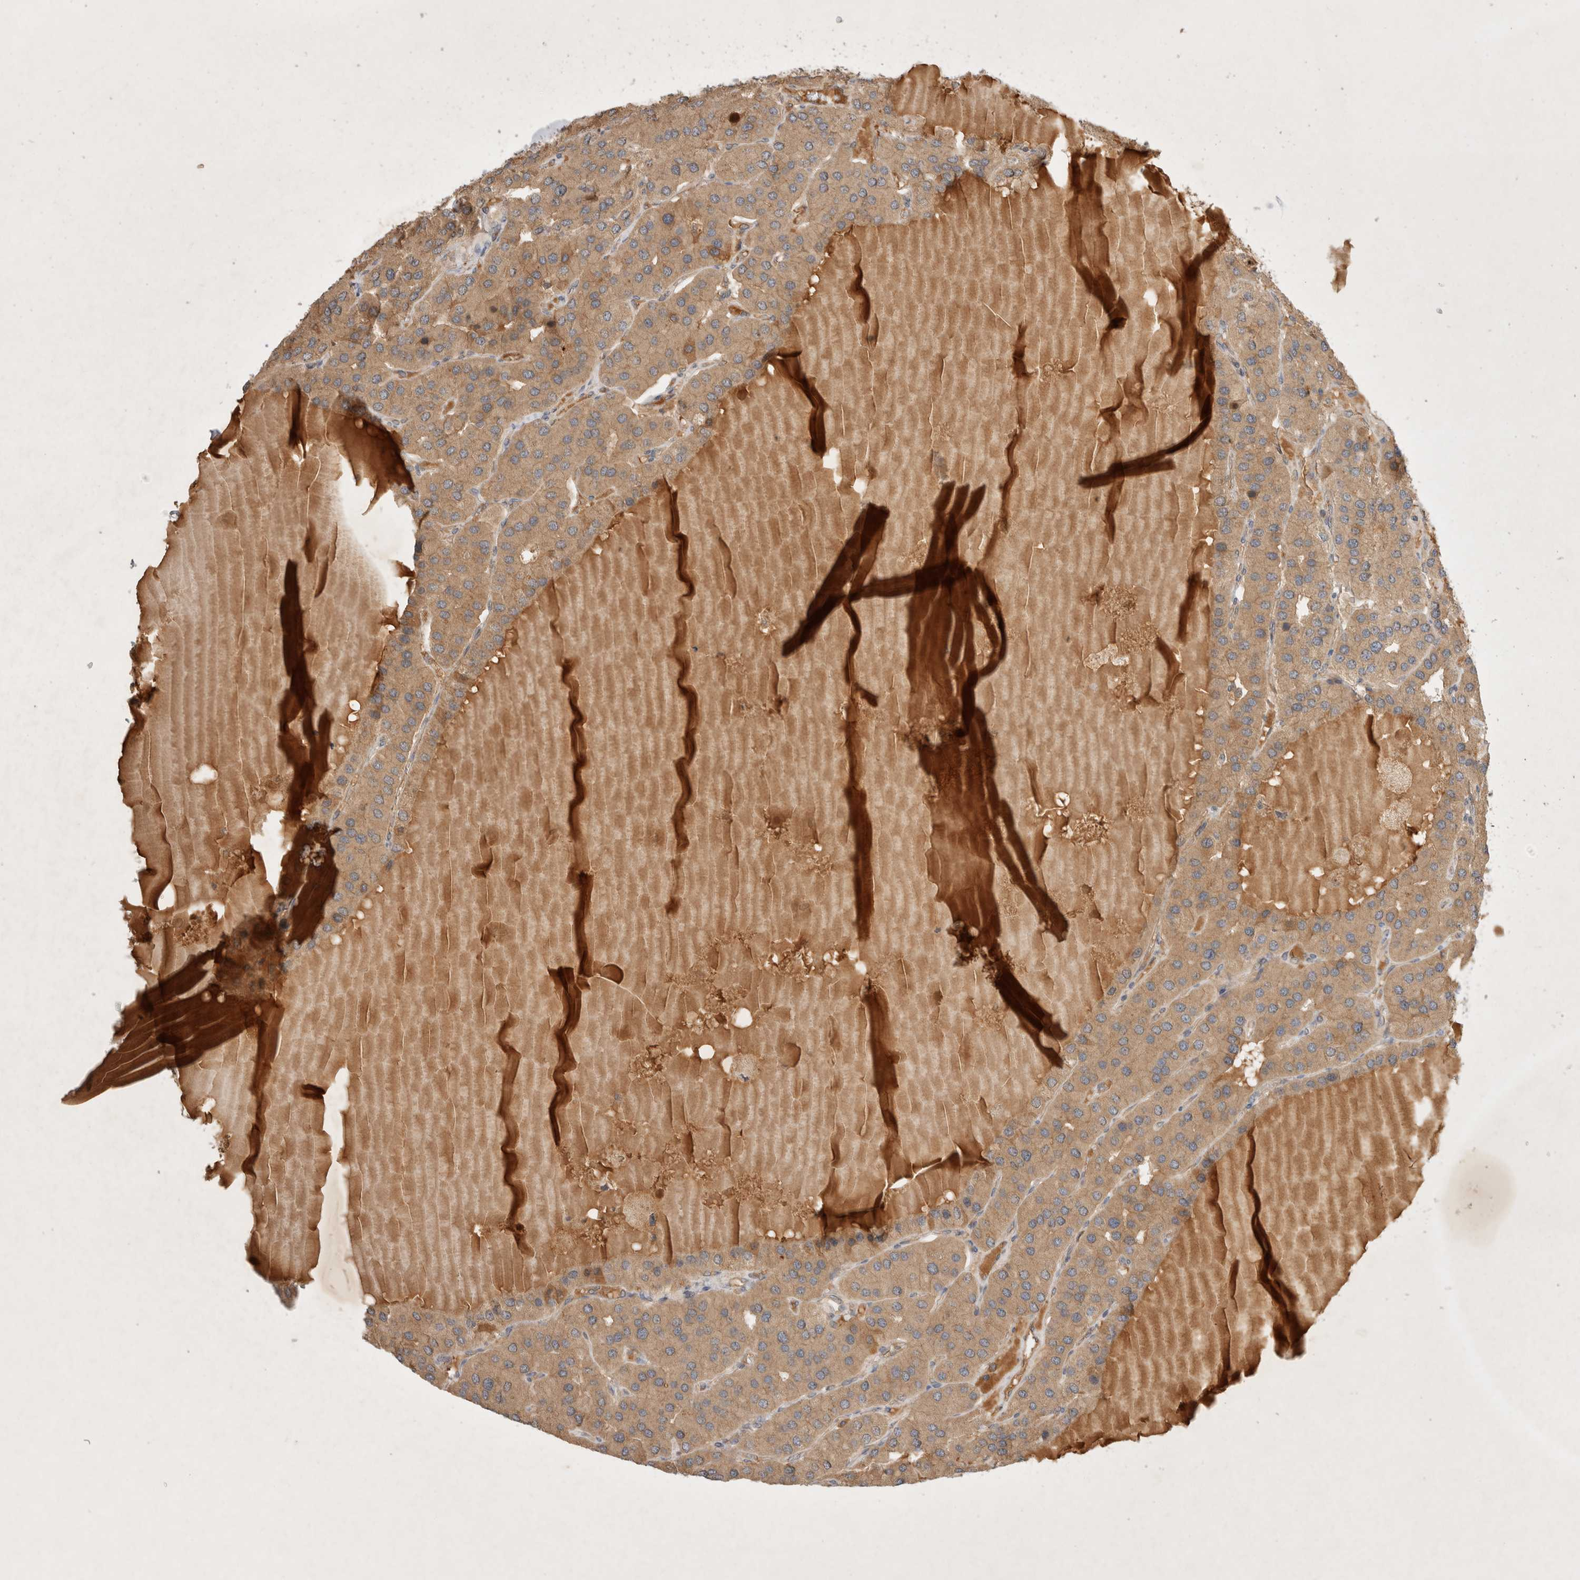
{"staining": {"intensity": "moderate", "quantity": ">75%", "location": "cytoplasmic/membranous"}, "tissue": "parathyroid gland", "cell_type": "Glandular cells", "image_type": "normal", "snomed": [{"axis": "morphology", "description": "Normal tissue, NOS"}, {"axis": "morphology", "description": "Adenoma, NOS"}, {"axis": "topography", "description": "Parathyroid gland"}], "caption": "About >75% of glandular cells in benign human parathyroid gland show moderate cytoplasmic/membranous protein positivity as visualized by brown immunohistochemical staining.", "gene": "YES1", "patient": {"sex": "female", "age": 86}}